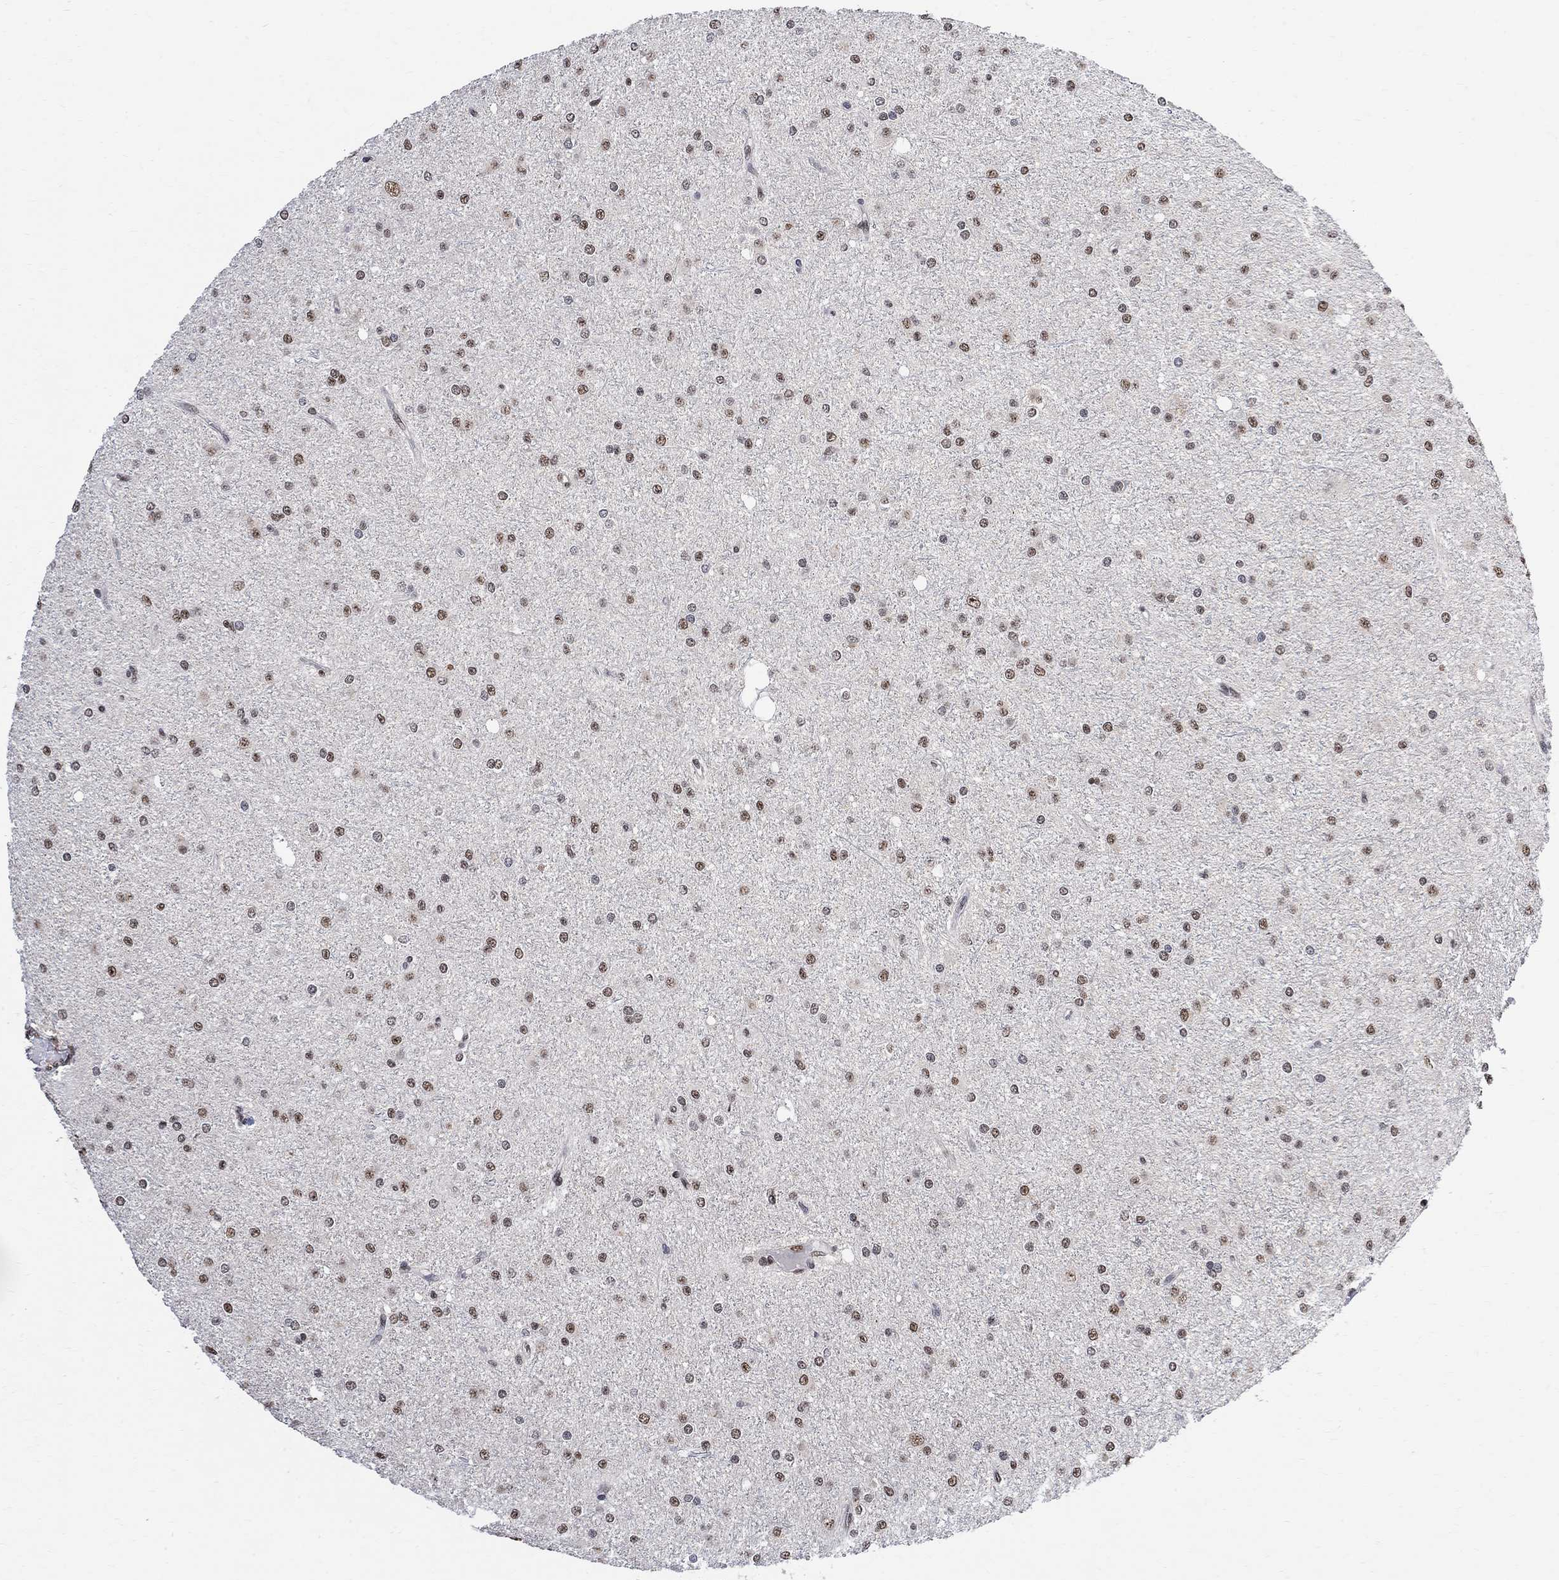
{"staining": {"intensity": "moderate", "quantity": "<25%", "location": "nuclear"}, "tissue": "glioma", "cell_type": "Tumor cells", "image_type": "cancer", "snomed": [{"axis": "morphology", "description": "Glioma, malignant, Low grade"}, {"axis": "topography", "description": "Brain"}], "caption": "Malignant glioma (low-grade) tissue reveals moderate nuclear staining in about <25% of tumor cells The staining was performed using DAB (3,3'-diaminobenzidine) to visualize the protein expression in brown, while the nuclei were stained in blue with hematoxylin (Magnification: 20x).", "gene": "E4F1", "patient": {"sex": "male", "age": 27}}